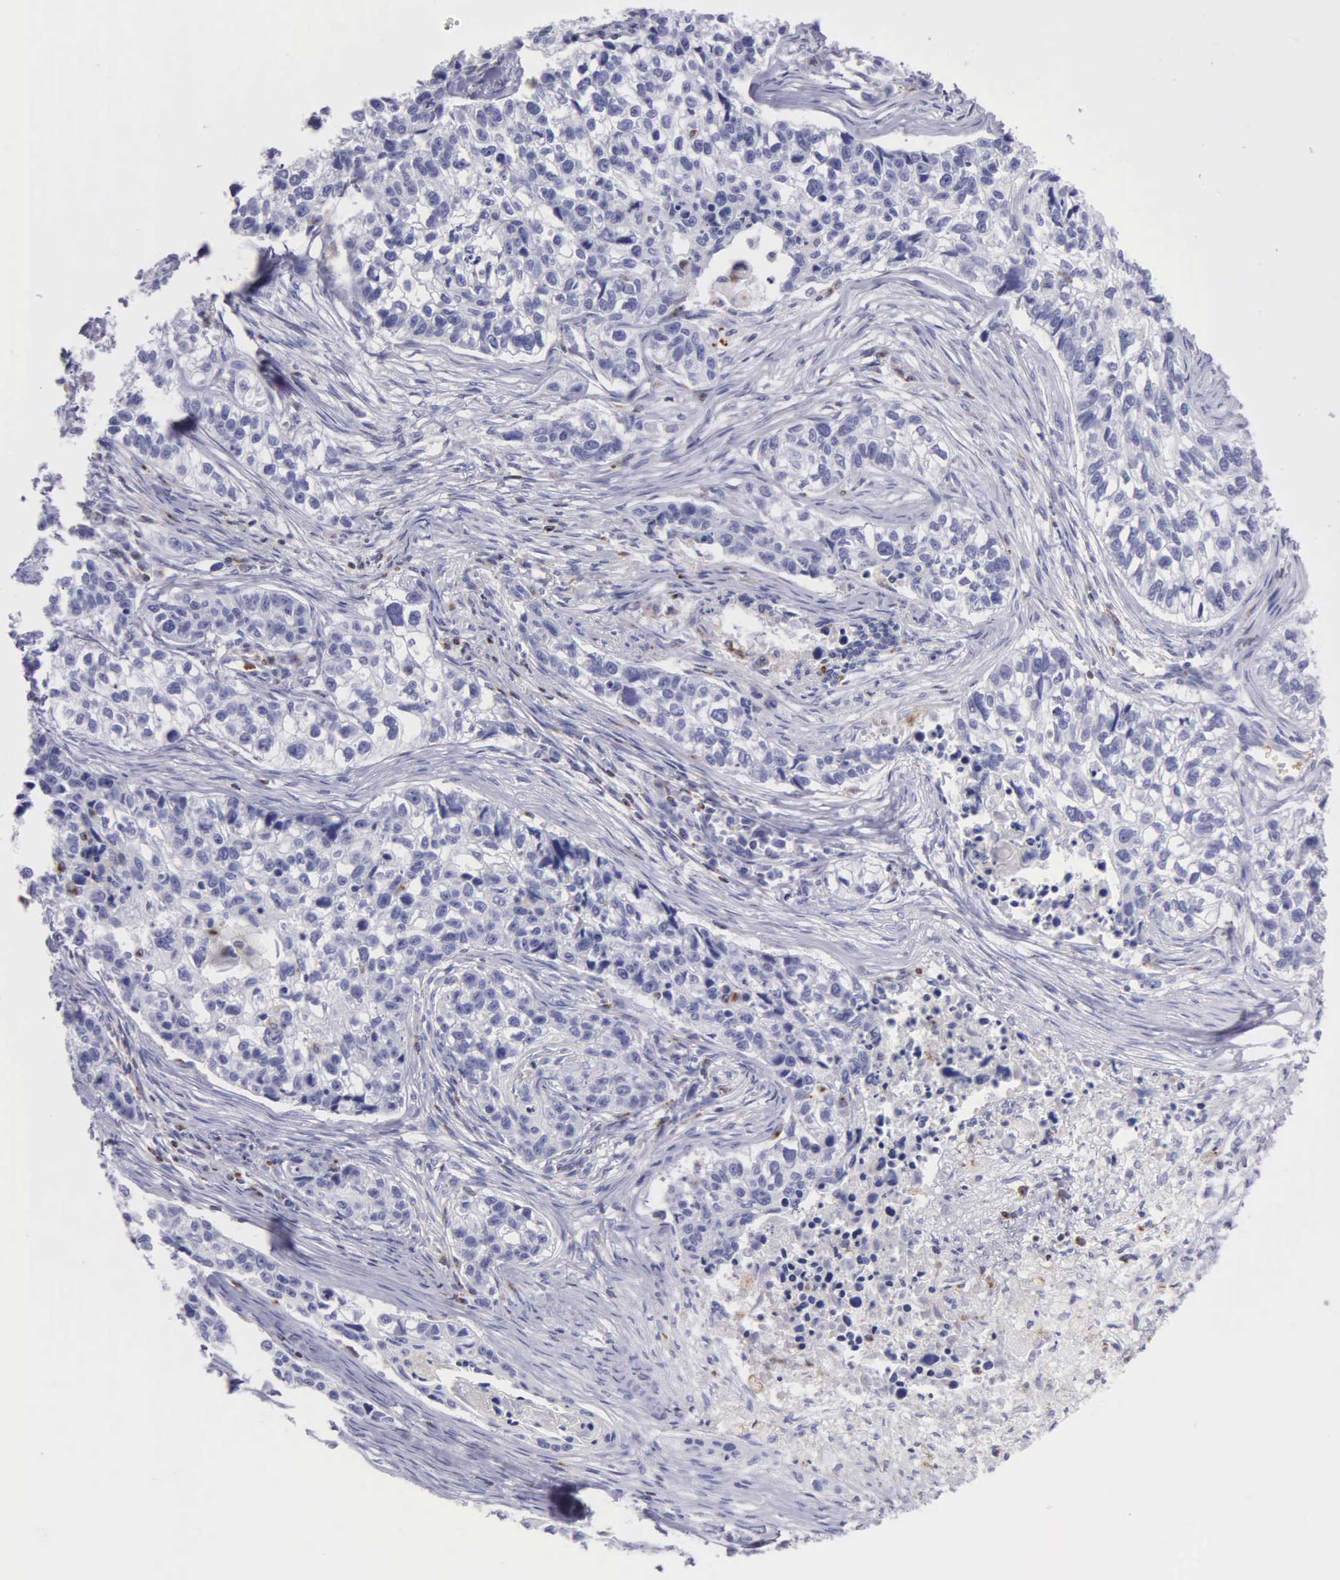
{"staining": {"intensity": "negative", "quantity": "none", "location": "none"}, "tissue": "lung cancer", "cell_type": "Tumor cells", "image_type": "cancer", "snomed": [{"axis": "morphology", "description": "Squamous cell carcinoma, NOS"}, {"axis": "topography", "description": "Lymph node"}, {"axis": "topography", "description": "Lung"}], "caption": "The immunohistochemistry (IHC) photomicrograph has no significant expression in tumor cells of lung squamous cell carcinoma tissue.", "gene": "SRGN", "patient": {"sex": "male", "age": 74}}